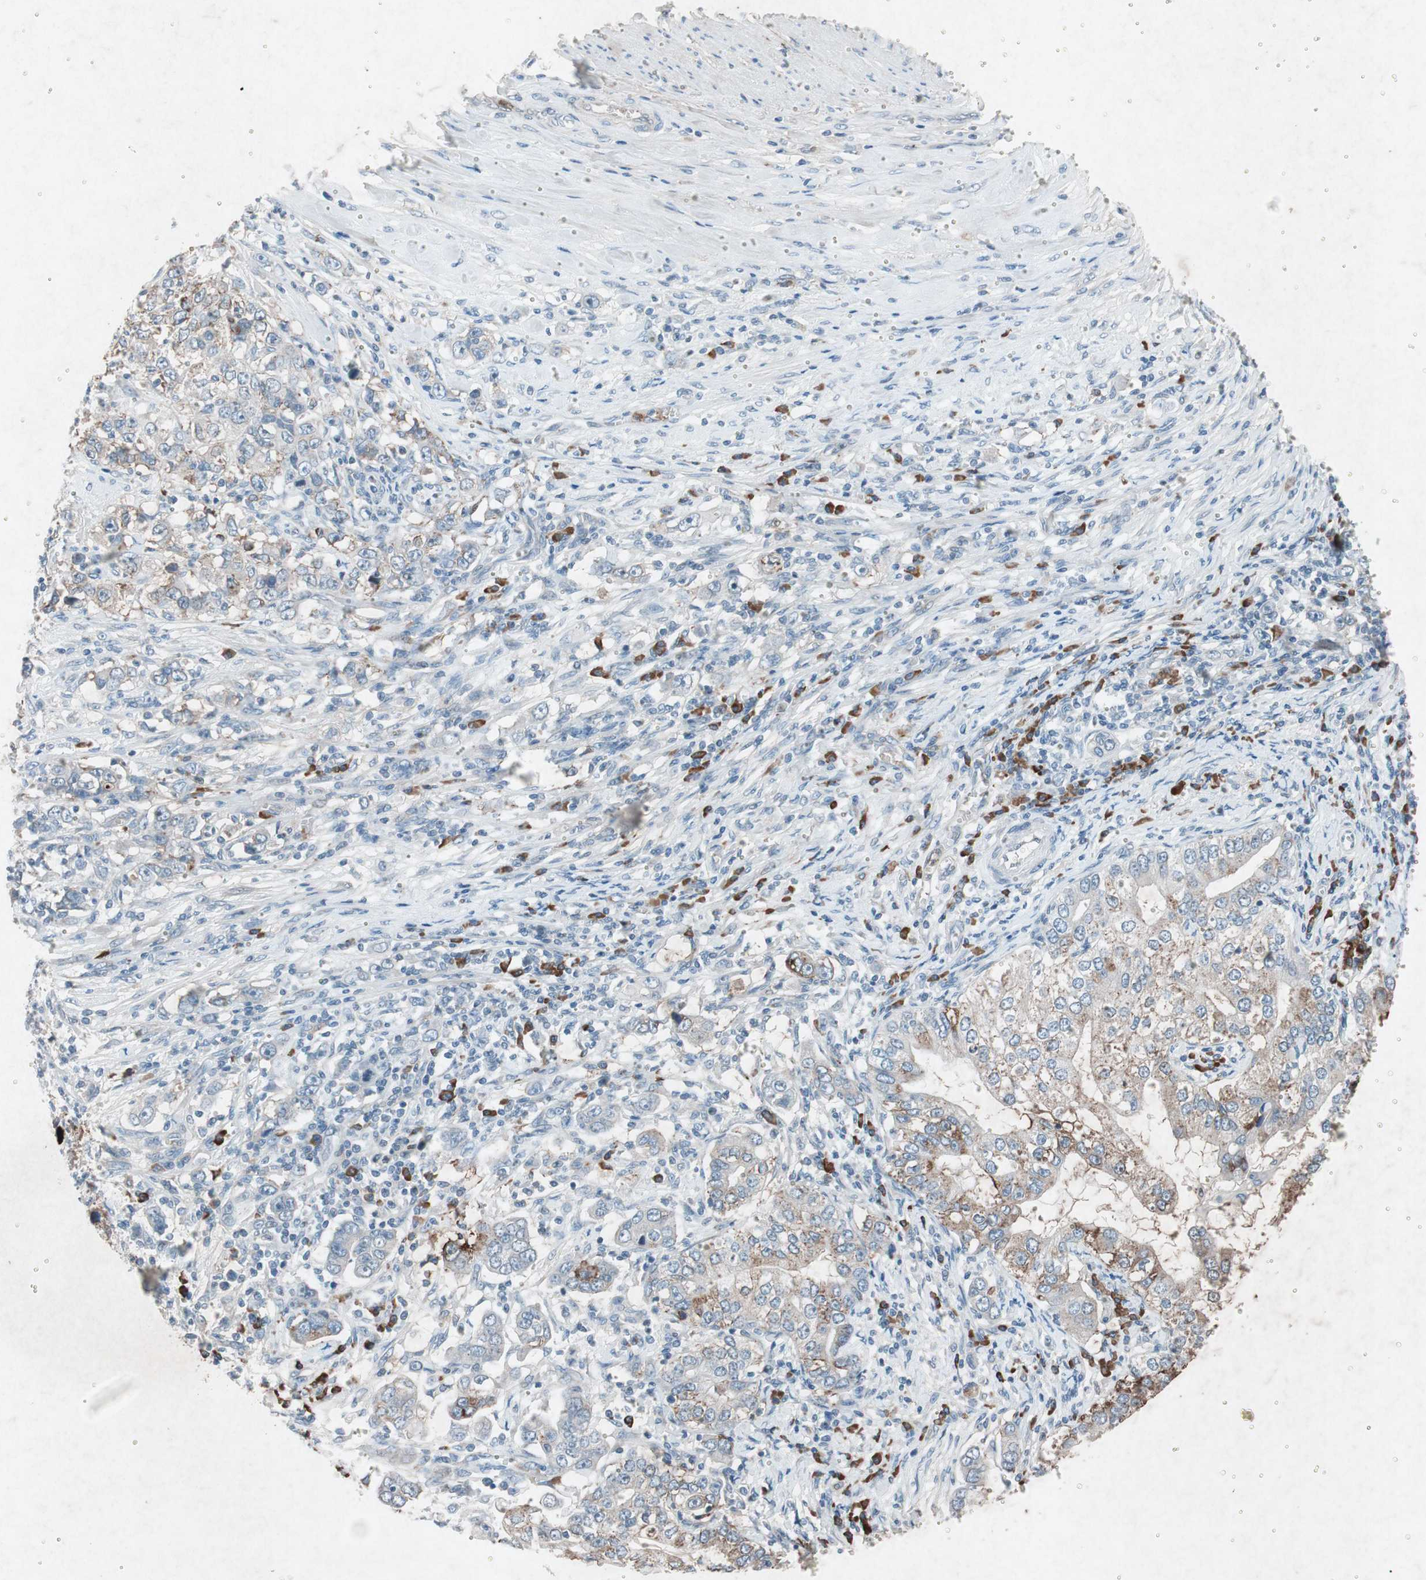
{"staining": {"intensity": "moderate", "quantity": "25%-75%", "location": "cytoplasmic/membranous"}, "tissue": "stomach cancer", "cell_type": "Tumor cells", "image_type": "cancer", "snomed": [{"axis": "morphology", "description": "Adenocarcinoma, NOS"}, {"axis": "topography", "description": "Stomach, lower"}], "caption": "Human stomach adenocarcinoma stained with a brown dye shows moderate cytoplasmic/membranous positive expression in approximately 25%-75% of tumor cells.", "gene": "GRB7", "patient": {"sex": "female", "age": 72}}